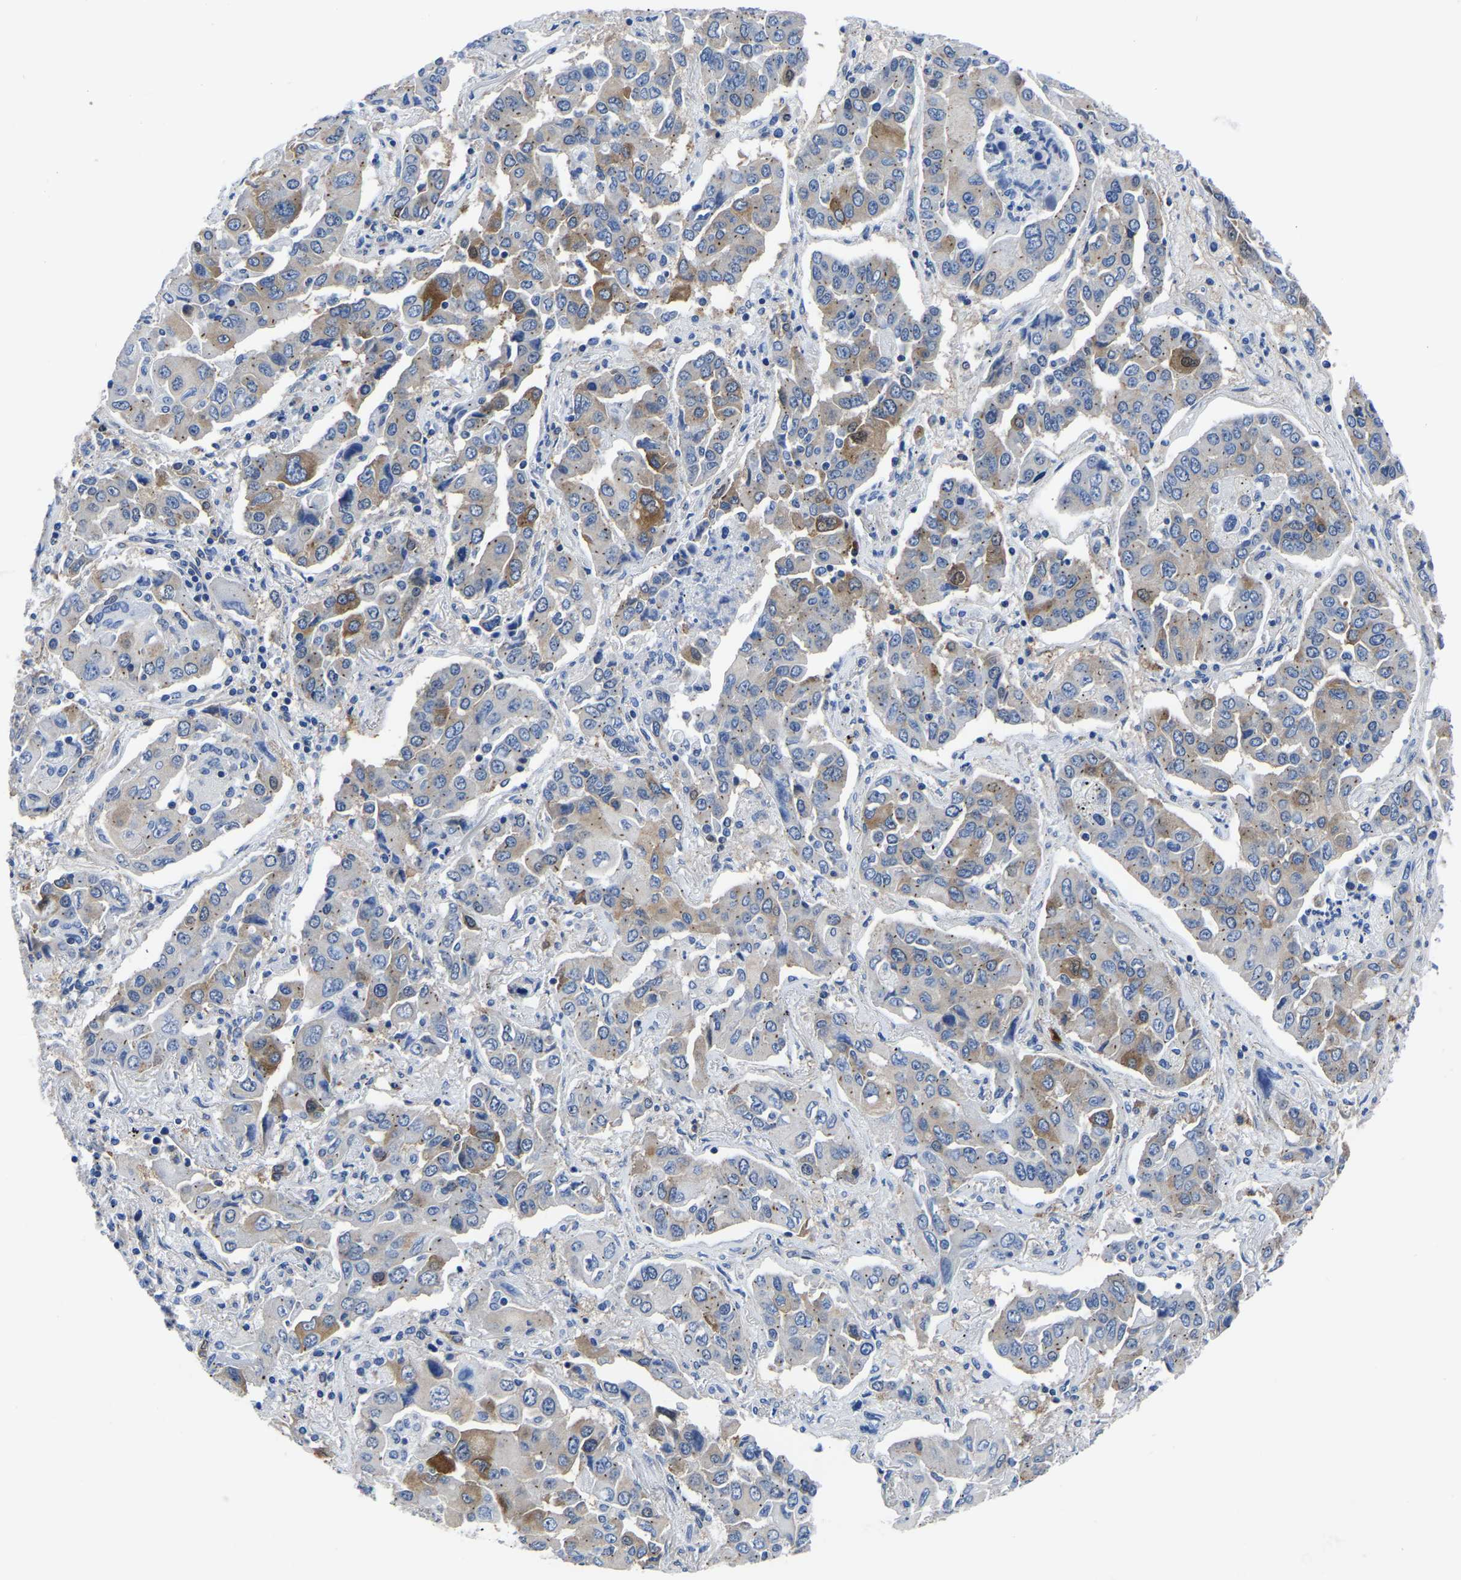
{"staining": {"intensity": "moderate", "quantity": "25%-75%", "location": "cytoplasmic/membranous"}, "tissue": "lung cancer", "cell_type": "Tumor cells", "image_type": "cancer", "snomed": [{"axis": "morphology", "description": "Adenocarcinoma, NOS"}, {"axis": "topography", "description": "Lung"}], "caption": "Immunohistochemistry (IHC) histopathology image of human lung adenocarcinoma stained for a protein (brown), which exhibits medium levels of moderate cytoplasmic/membranous positivity in approximately 25%-75% of tumor cells.", "gene": "TFG", "patient": {"sex": "female", "age": 65}}